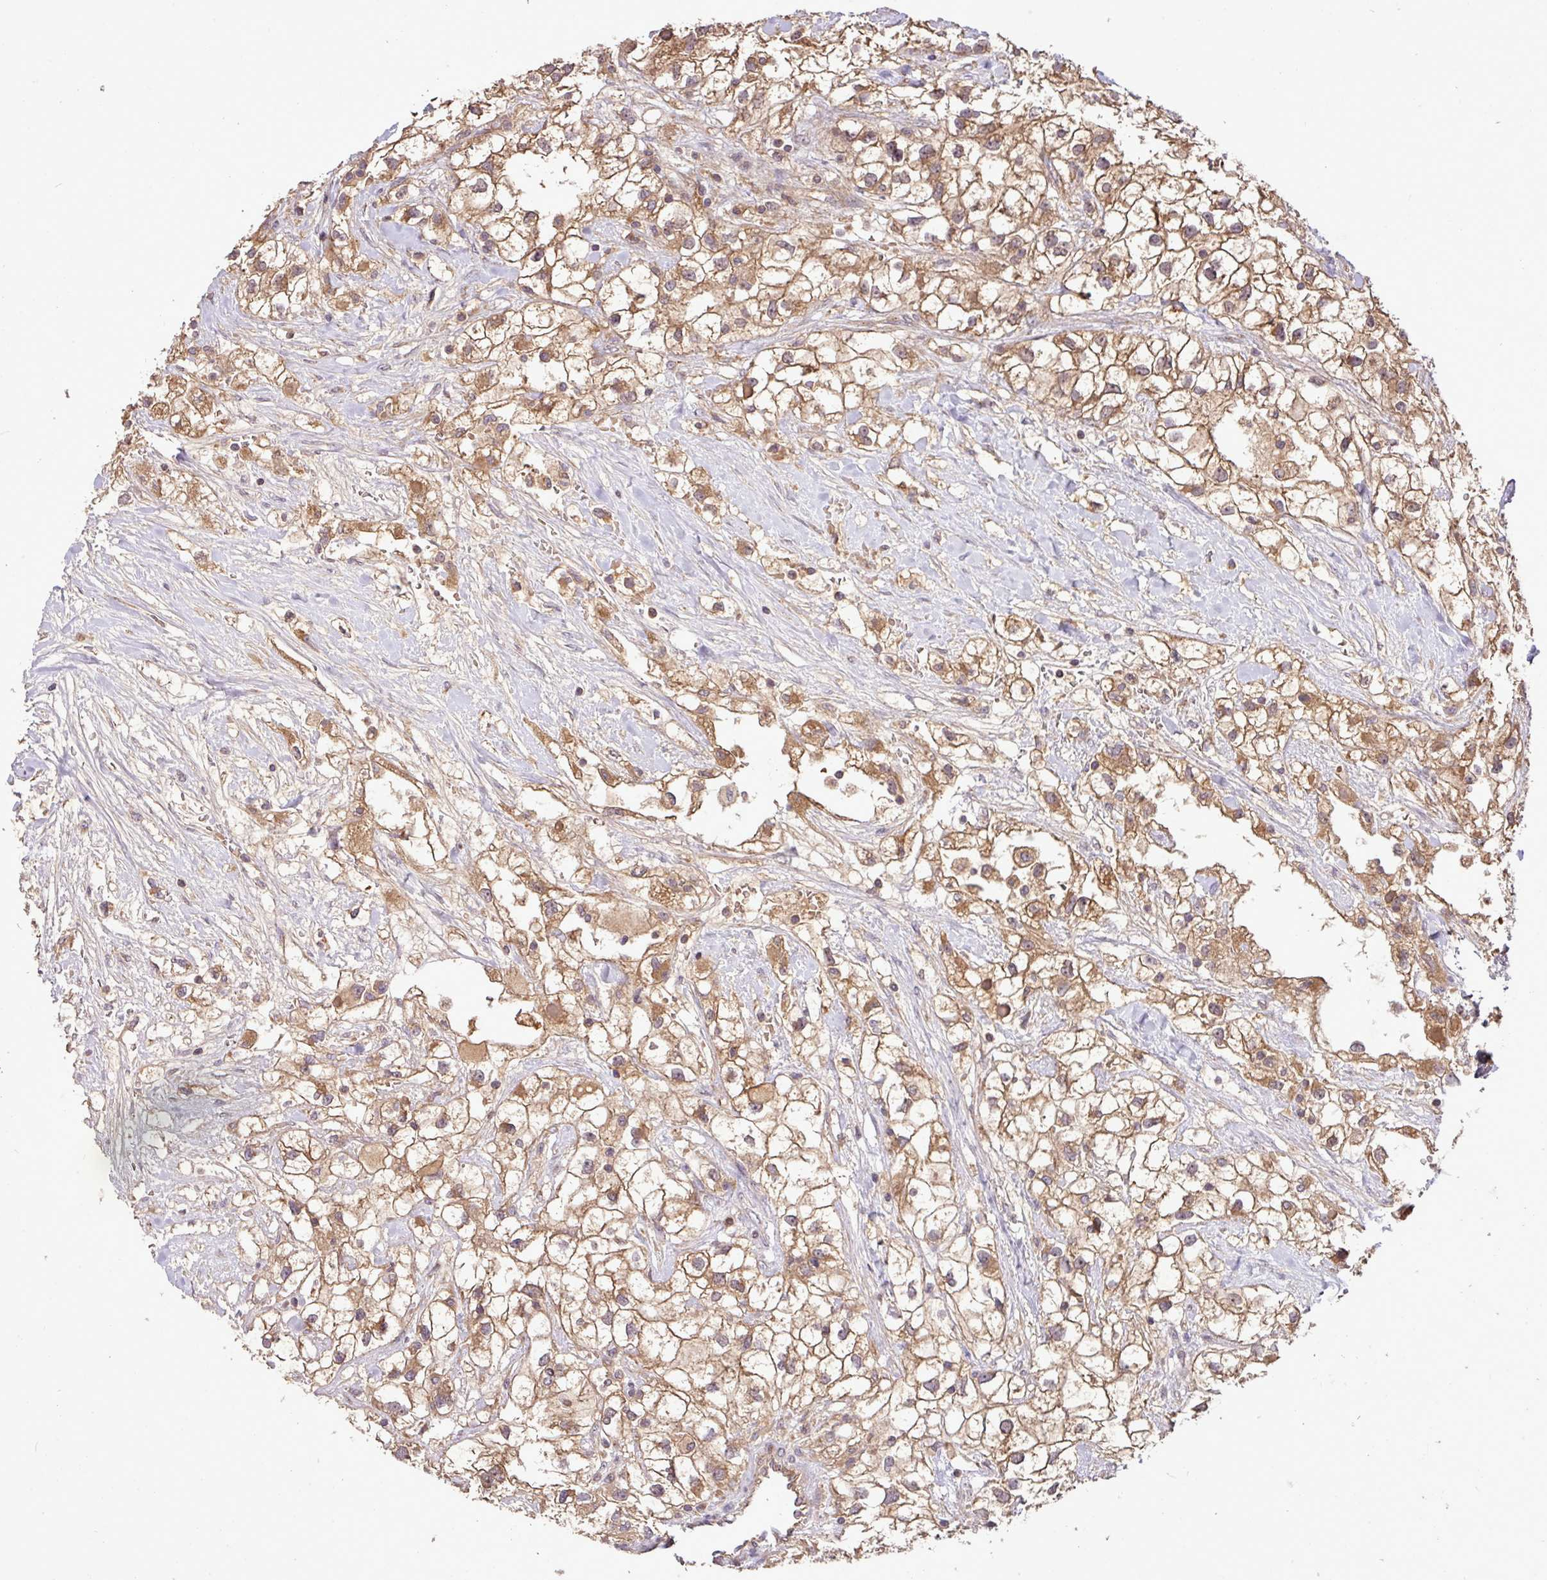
{"staining": {"intensity": "moderate", "quantity": ">75%", "location": "cytoplasmic/membranous"}, "tissue": "renal cancer", "cell_type": "Tumor cells", "image_type": "cancer", "snomed": [{"axis": "morphology", "description": "Adenocarcinoma, NOS"}, {"axis": "topography", "description": "Kidney"}], "caption": "This image demonstrates immunohistochemistry (IHC) staining of adenocarcinoma (renal), with medium moderate cytoplasmic/membranous expression in about >75% of tumor cells.", "gene": "YPEL3", "patient": {"sex": "male", "age": 59}}